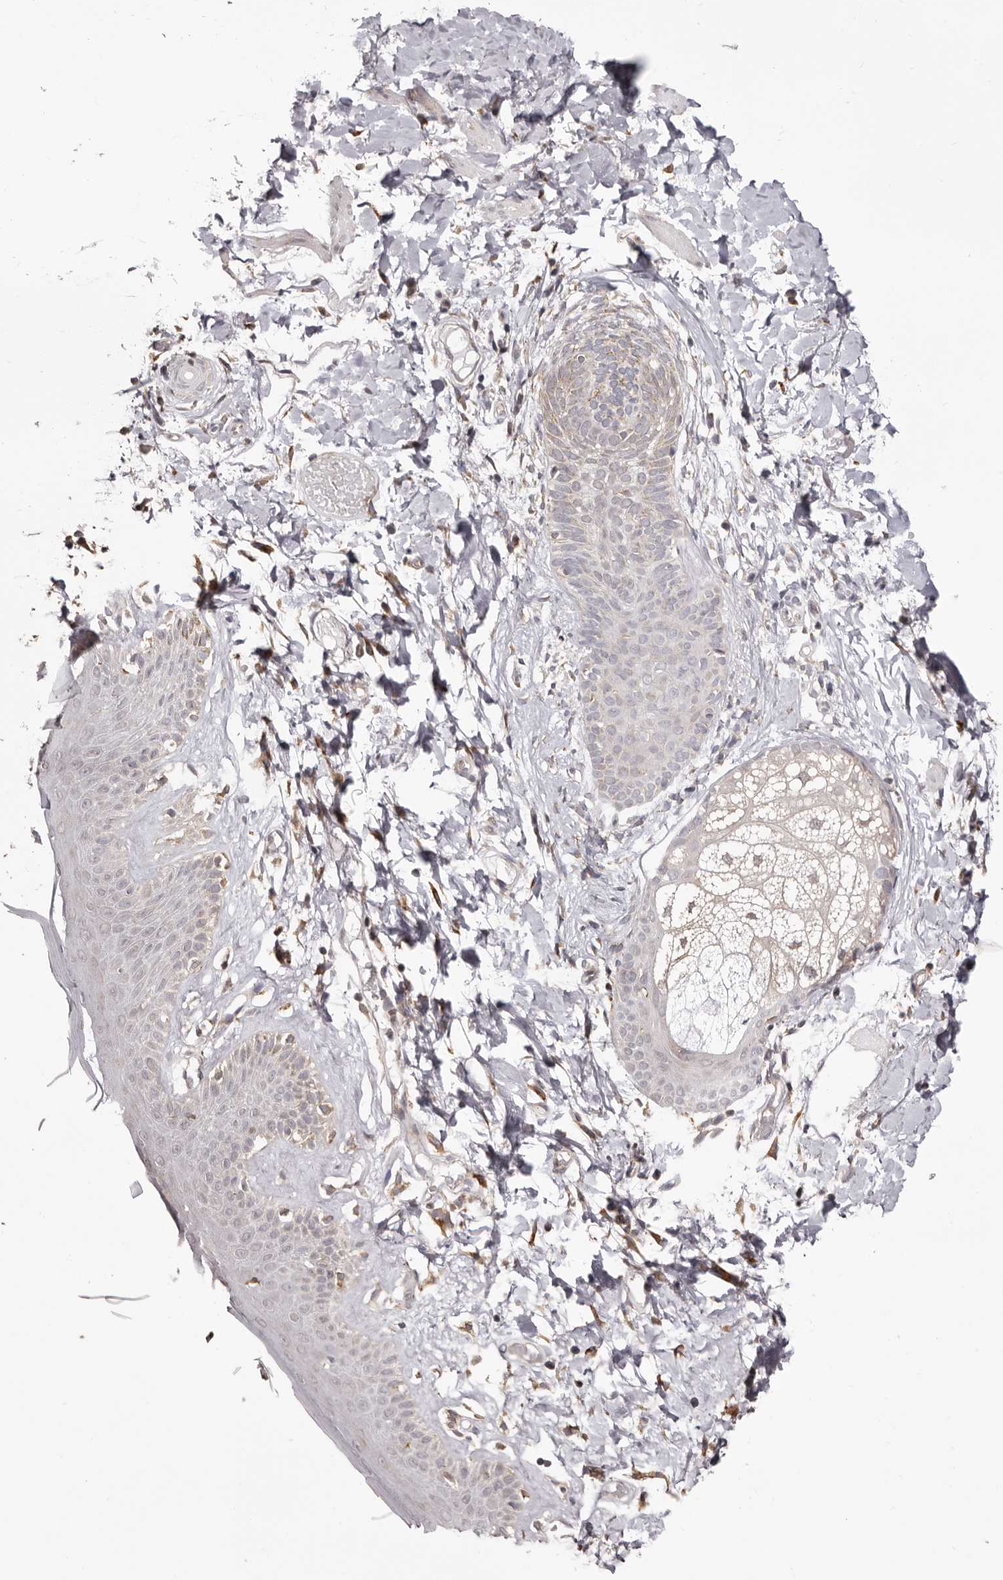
{"staining": {"intensity": "weak", "quantity": "<25%", "location": "cytoplasmic/membranous"}, "tissue": "skin", "cell_type": "Epidermal cells", "image_type": "normal", "snomed": [{"axis": "morphology", "description": "Normal tissue, NOS"}, {"axis": "topography", "description": "Vulva"}], "caption": "An image of human skin is negative for staining in epidermal cells. Brightfield microscopy of immunohistochemistry stained with DAB (3,3'-diaminobenzidine) (brown) and hematoxylin (blue), captured at high magnification.", "gene": "PIGX", "patient": {"sex": "female", "age": 73}}